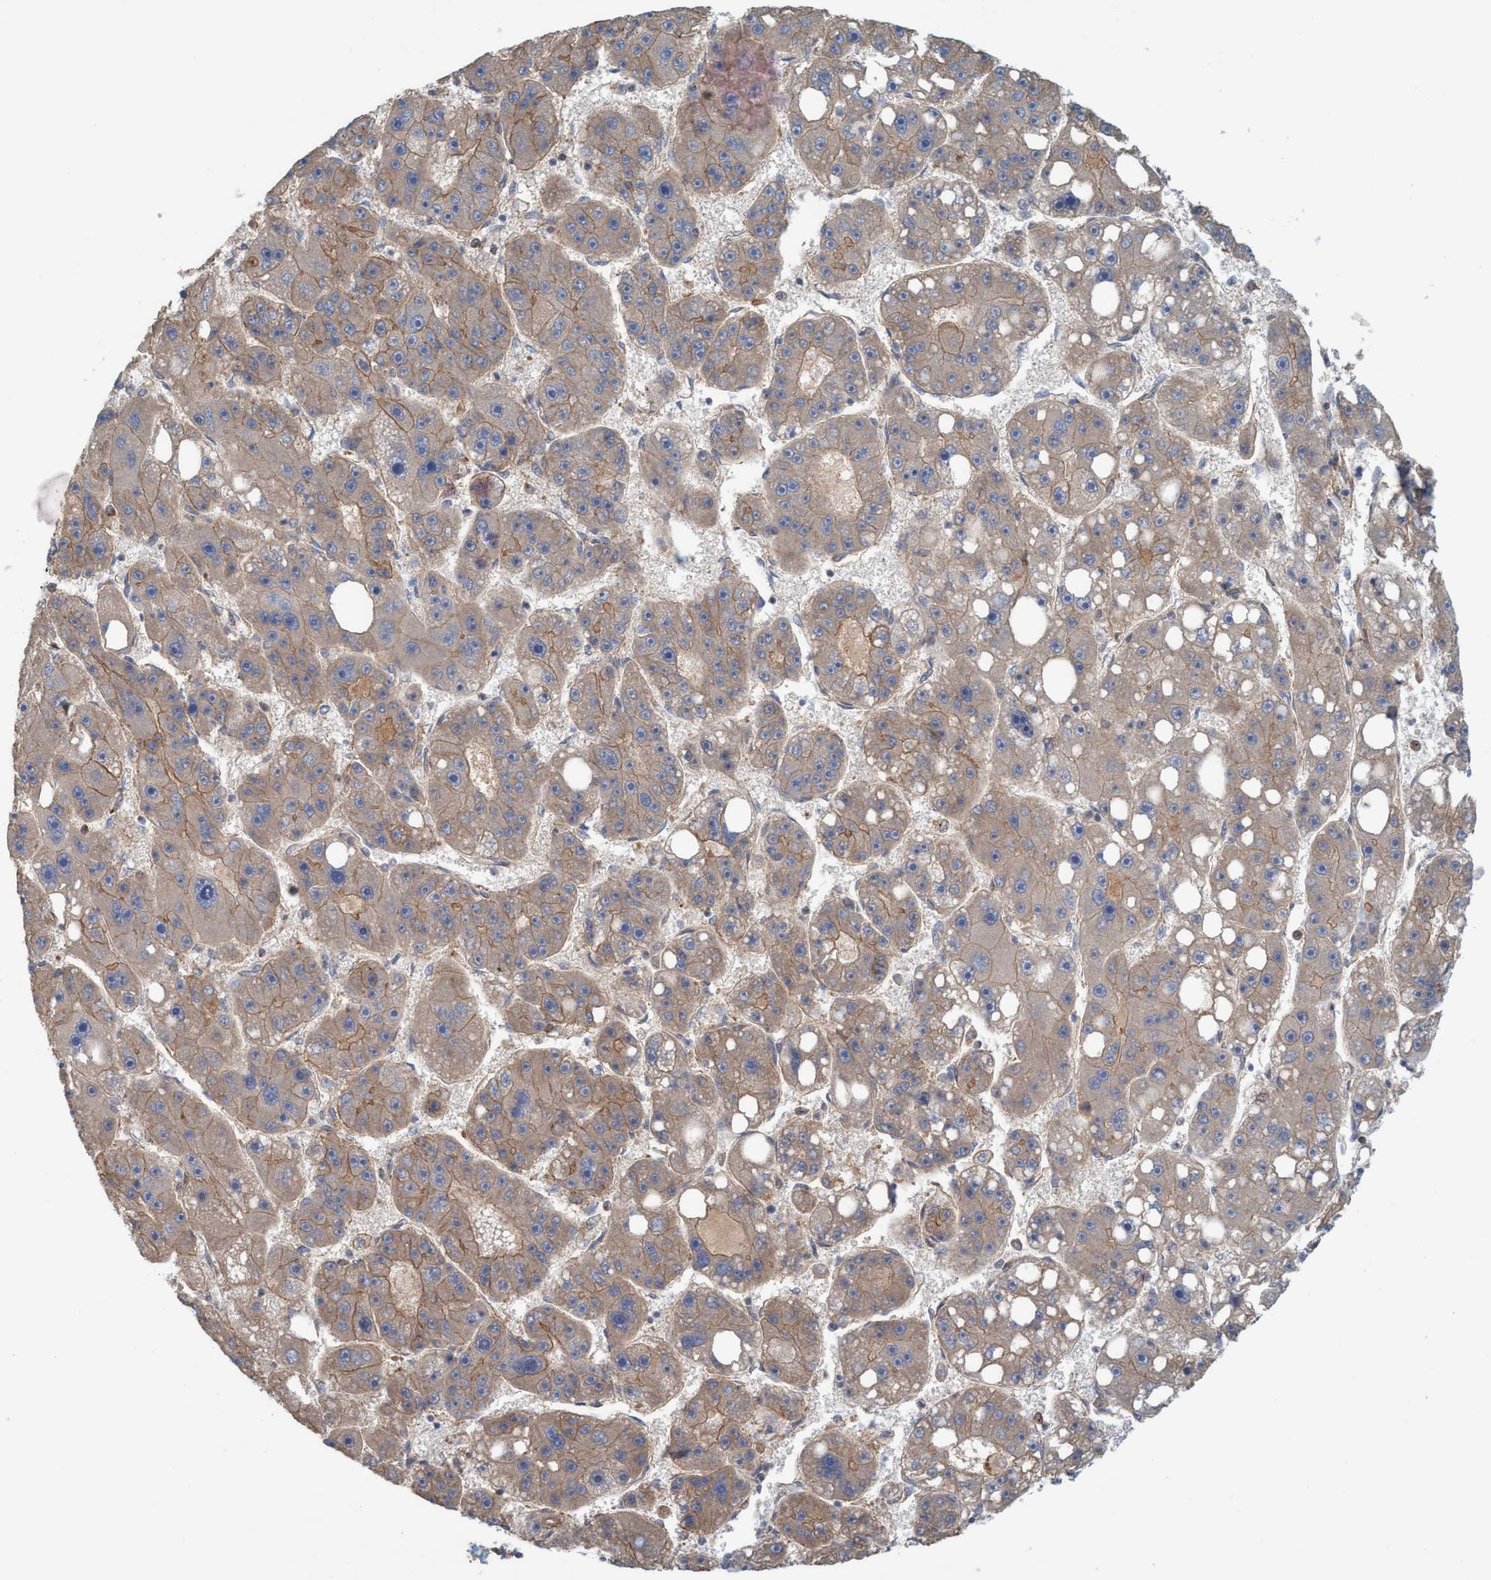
{"staining": {"intensity": "moderate", "quantity": ">75%", "location": "cytoplasmic/membranous"}, "tissue": "liver cancer", "cell_type": "Tumor cells", "image_type": "cancer", "snomed": [{"axis": "morphology", "description": "Carcinoma, Hepatocellular, NOS"}, {"axis": "topography", "description": "Liver"}], "caption": "Human hepatocellular carcinoma (liver) stained for a protein (brown) demonstrates moderate cytoplasmic/membranous positive positivity in about >75% of tumor cells.", "gene": "SPECC1", "patient": {"sex": "female", "age": 61}}